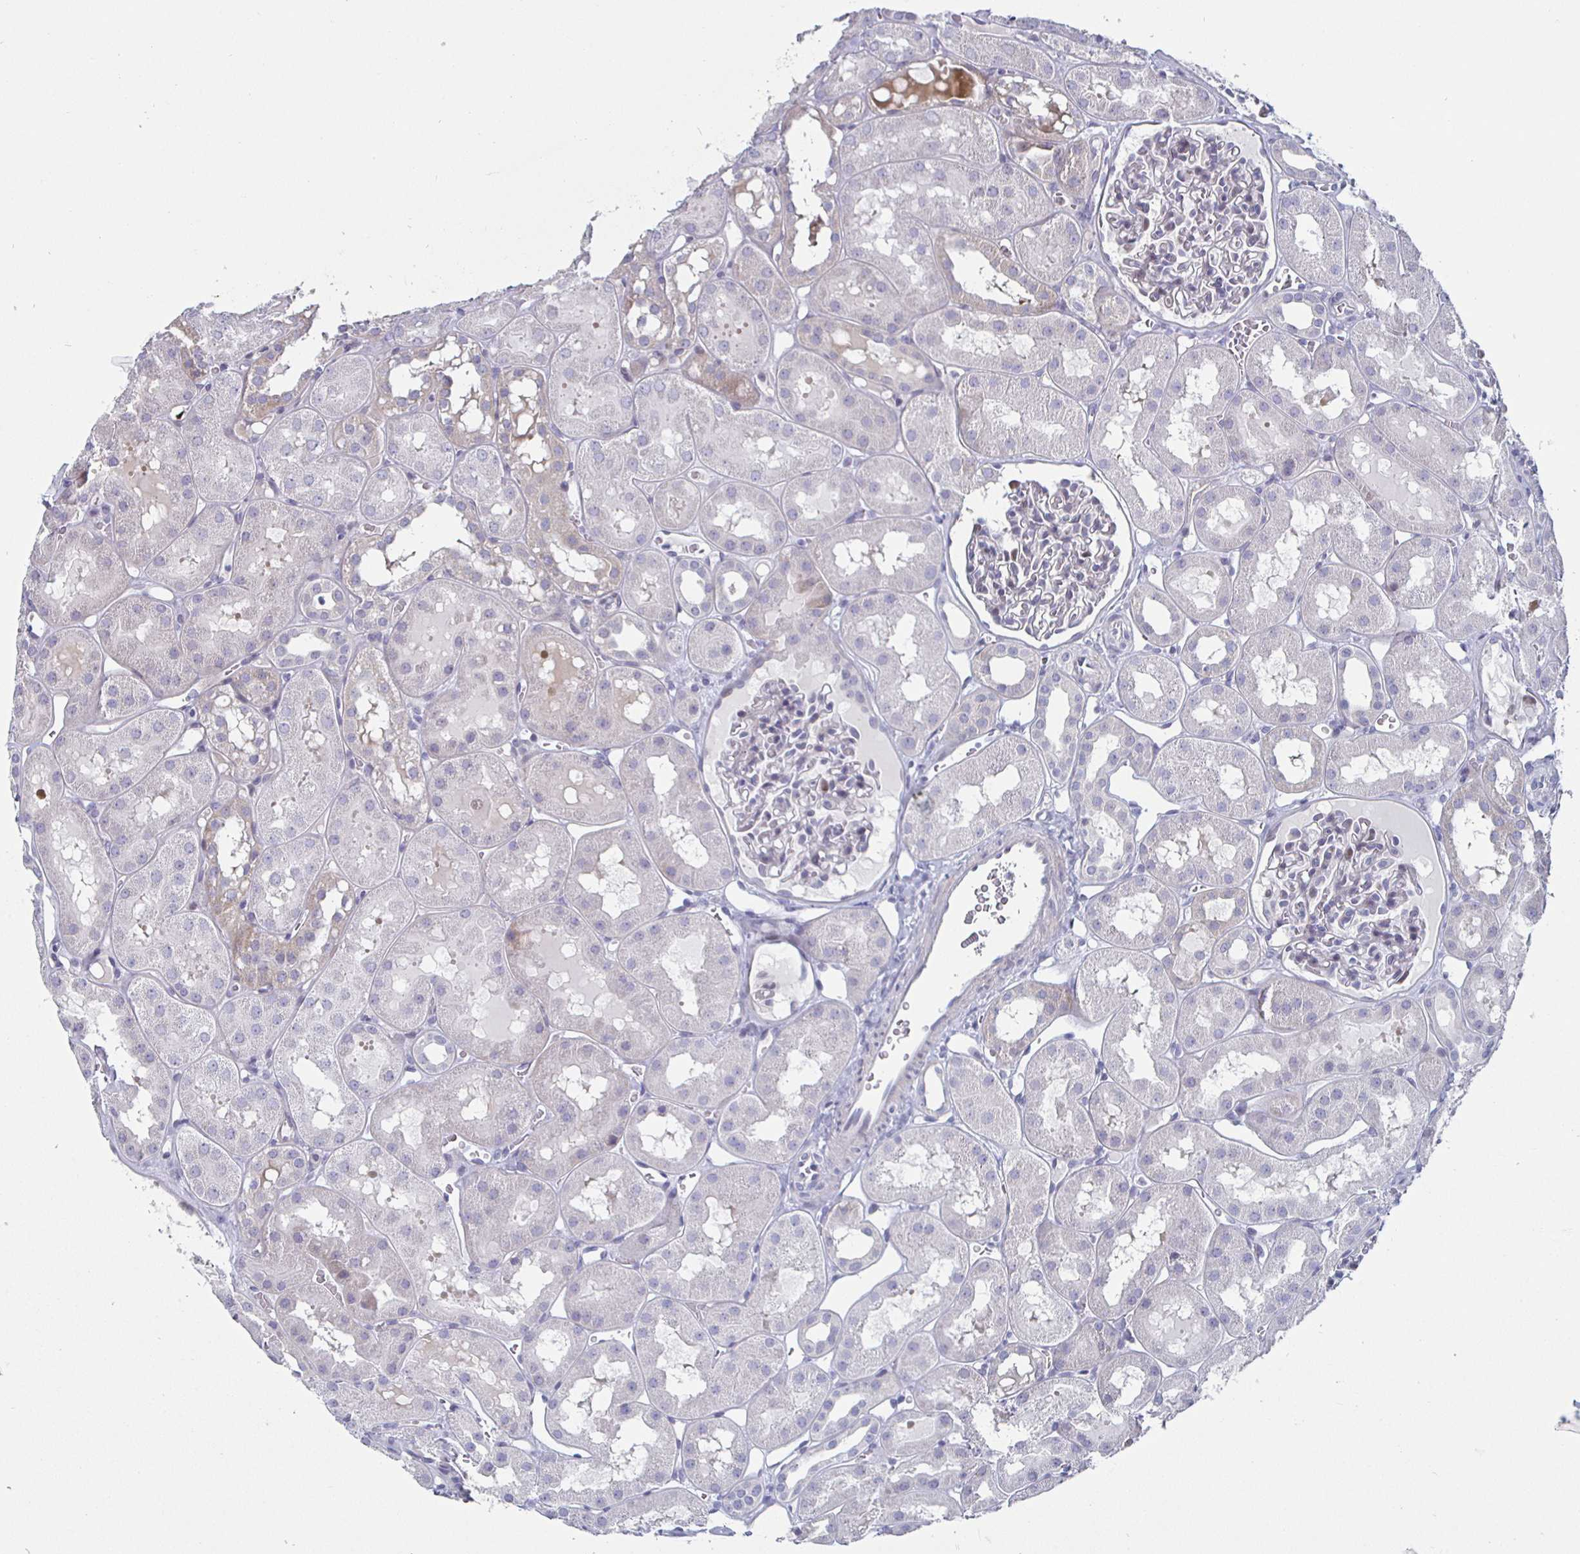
{"staining": {"intensity": "negative", "quantity": "none", "location": "none"}, "tissue": "kidney", "cell_type": "Cells in glomeruli", "image_type": "normal", "snomed": [{"axis": "morphology", "description": "Normal tissue, NOS"}, {"axis": "topography", "description": "Kidney"}, {"axis": "topography", "description": "Urinary bladder"}], "caption": "Normal kidney was stained to show a protein in brown. There is no significant staining in cells in glomeruli. The staining is performed using DAB brown chromogen with nuclei counter-stained in using hematoxylin.", "gene": "DMRTB1", "patient": {"sex": "male", "age": 16}}